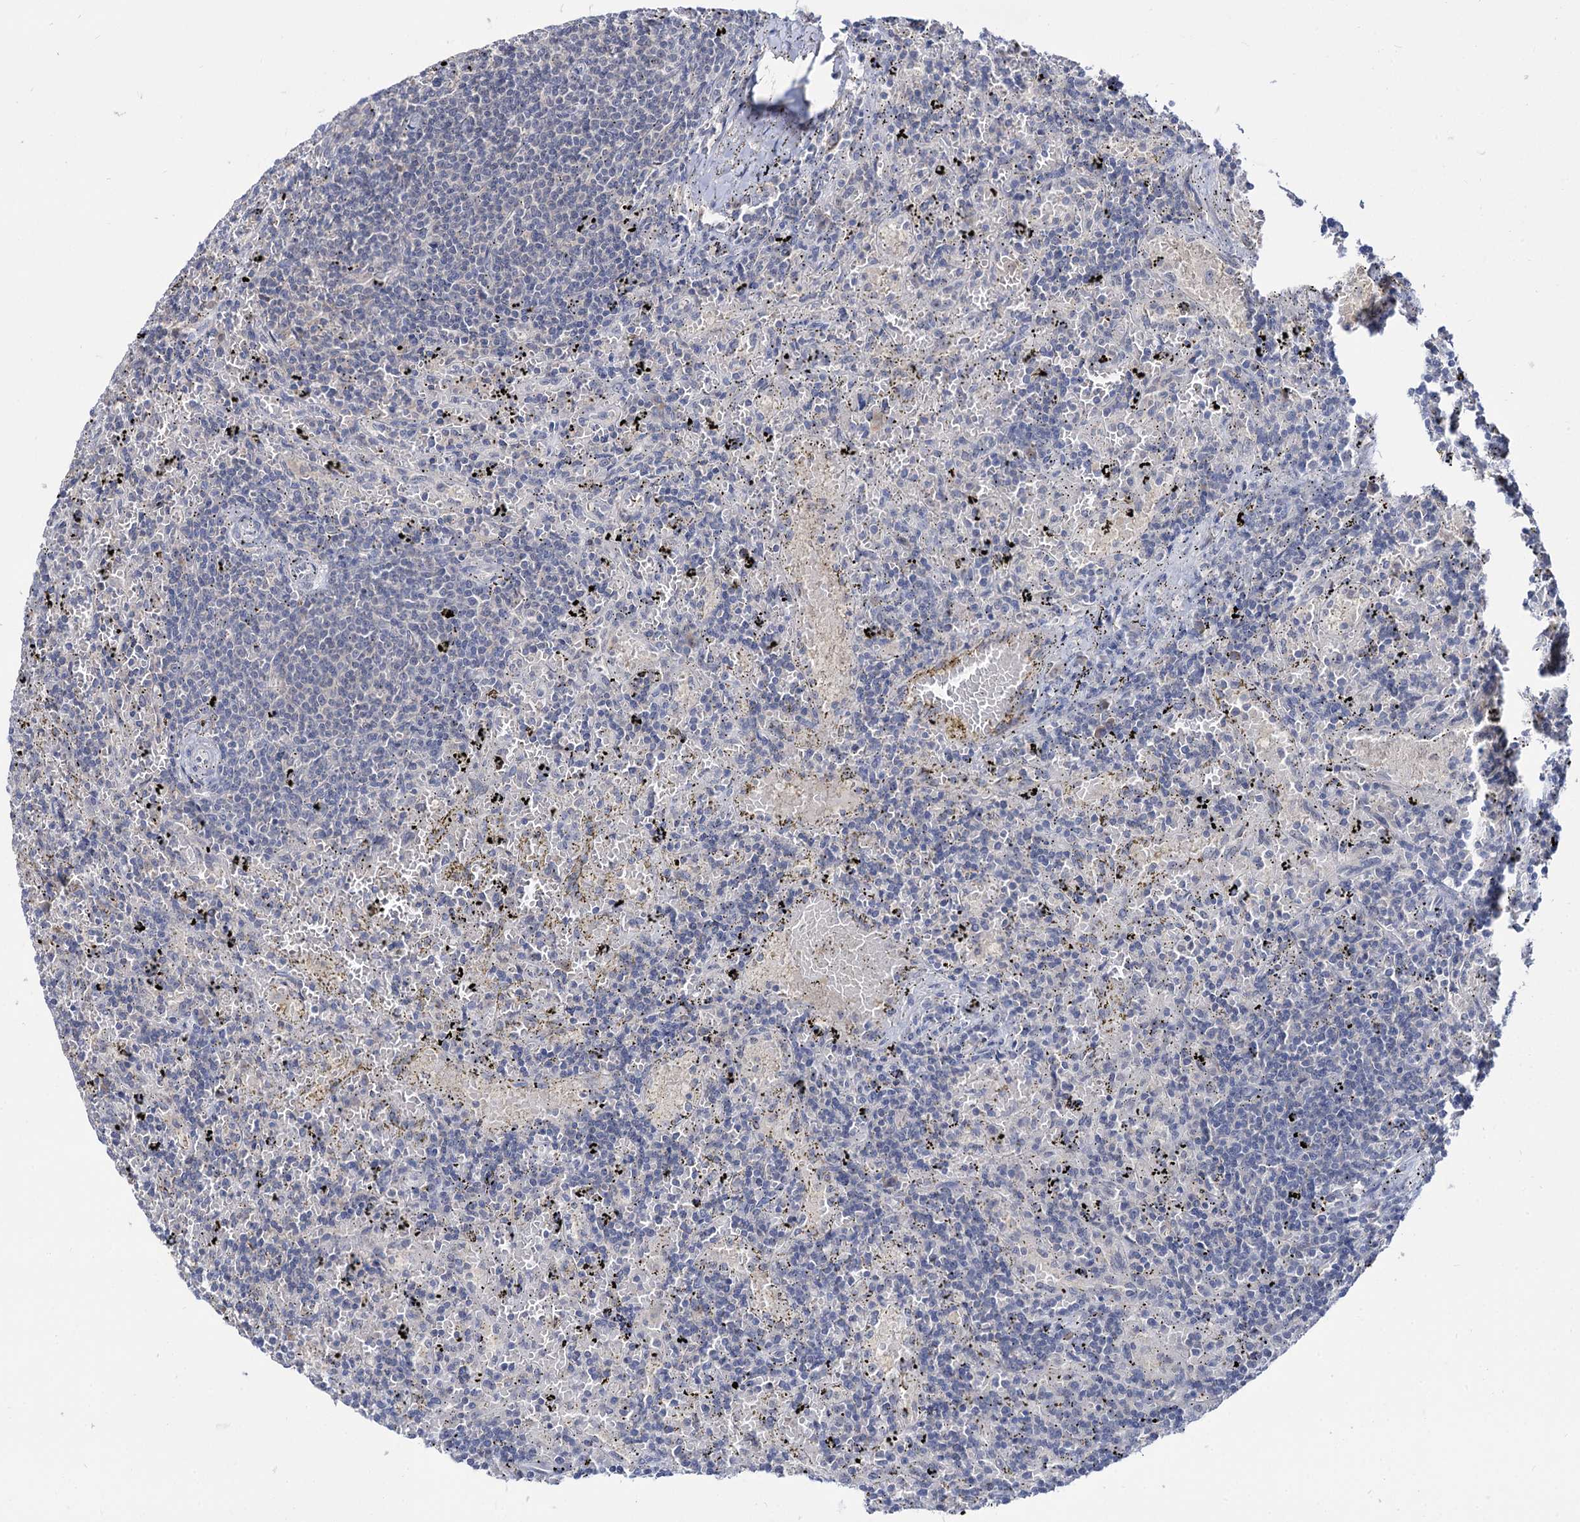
{"staining": {"intensity": "negative", "quantity": "none", "location": "none"}, "tissue": "lymphoma", "cell_type": "Tumor cells", "image_type": "cancer", "snomed": [{"axis": "morphology", "description": "Malignant lymphoma, non-Hodgkin's type, Low grade"}, {"axis": "topography", "description": "Spleen"}], "caption": "DAB immunohistochemical staining of lymphoma displays no significant staining in tumor cells.", "gene": "NEK10", "patient": {"sex": "male", "age": 76}}